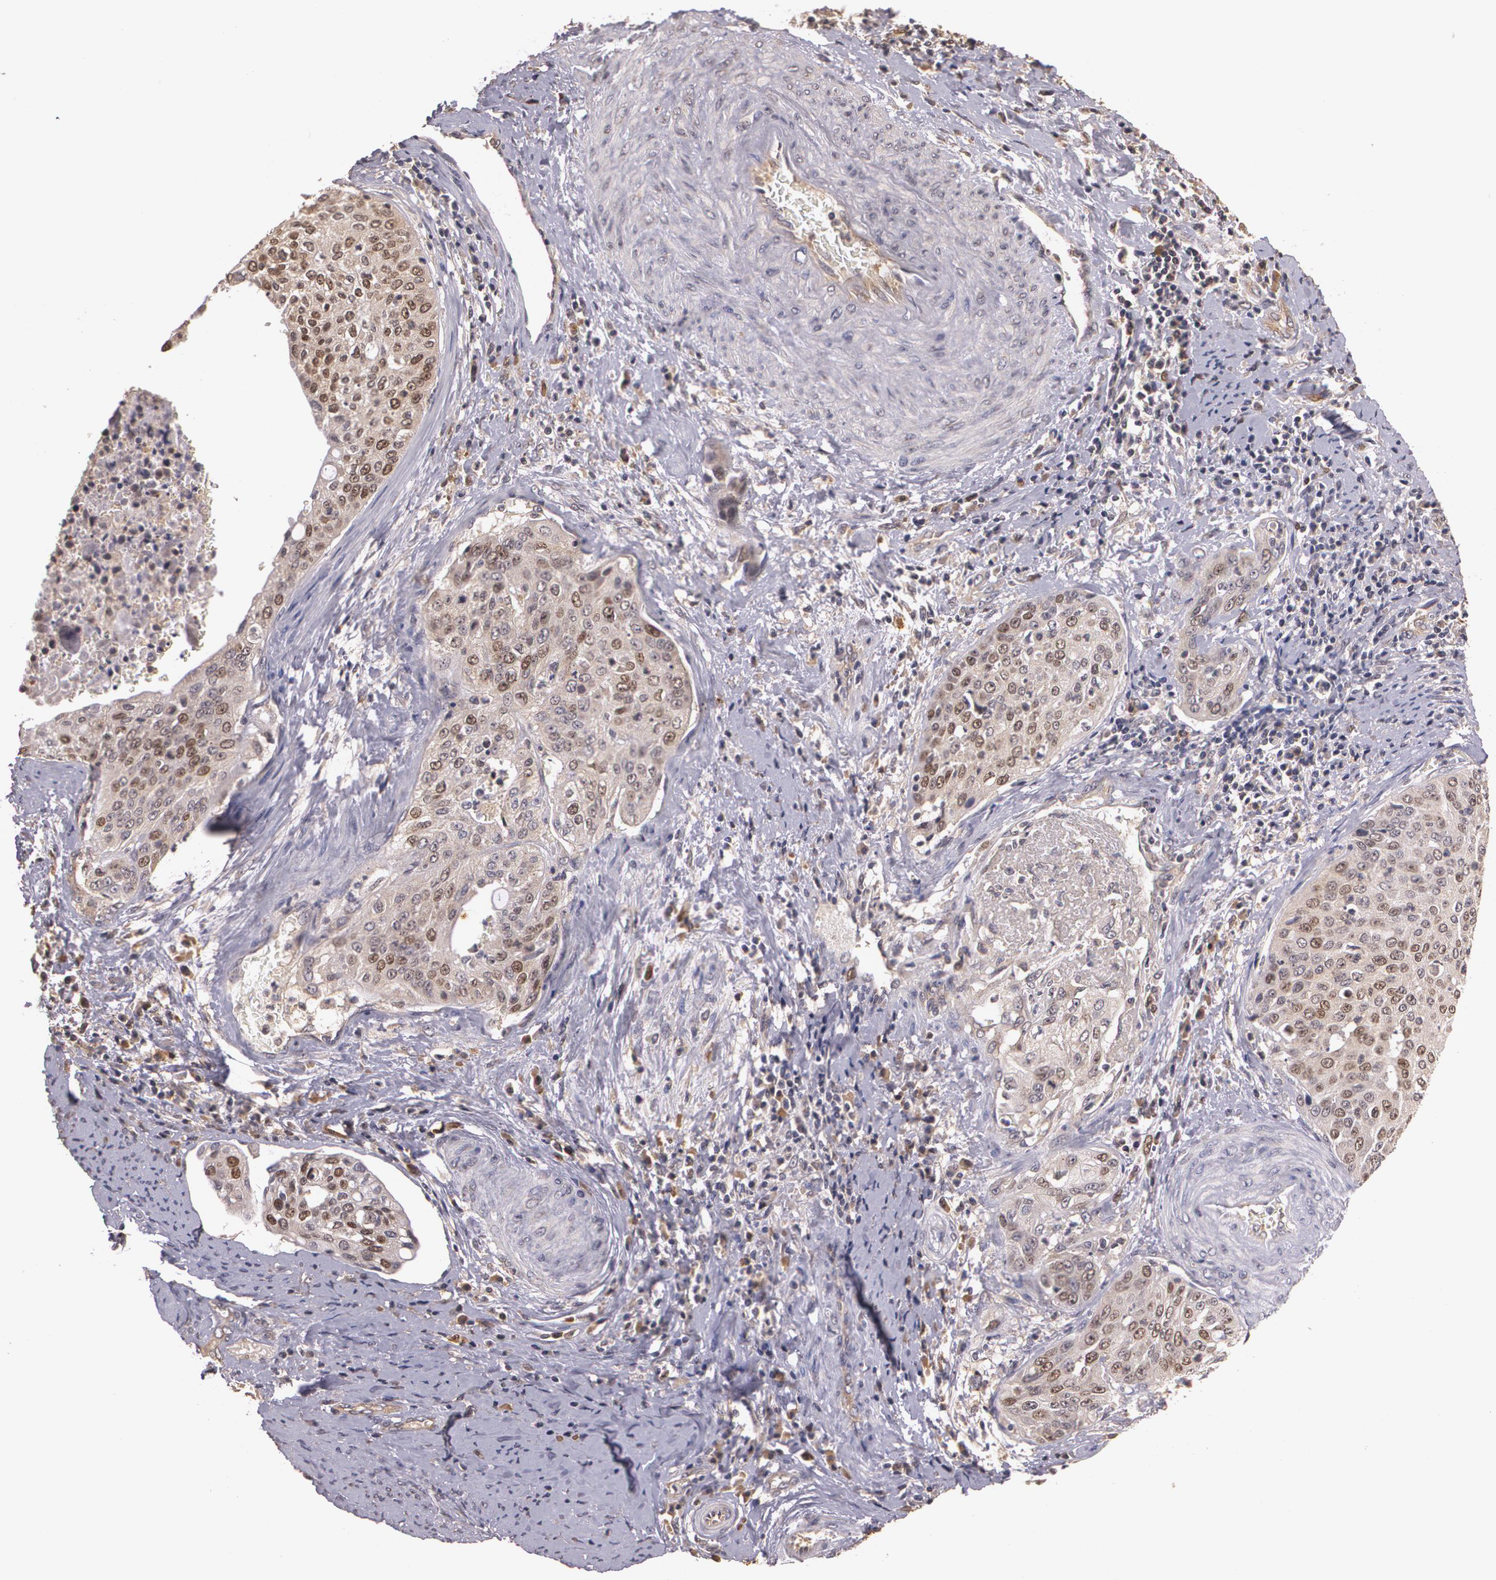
{"staining": {"intensity": "moderate", "quantity": ">75%", "location": "cytoplasmic/membranous,nuclear"}, "tissue": "cervical cancer", "cell_type": "Tumor cells", "image_type": "cancer", "snomed": [{"axis": "morphology", "description": "Squamous cell carcinoma, NOS"}, {"axis": "topography", "description": "Cervix"}], "caption": "A histopathology image of squamous cell carcinoma (cervical) stained for a protein shows moderate cytoplasmic/membranous and nuclear brown staining in tumor cells.", "gene": "BRCA1", "patient": {"sex": "female", "age": 41}}